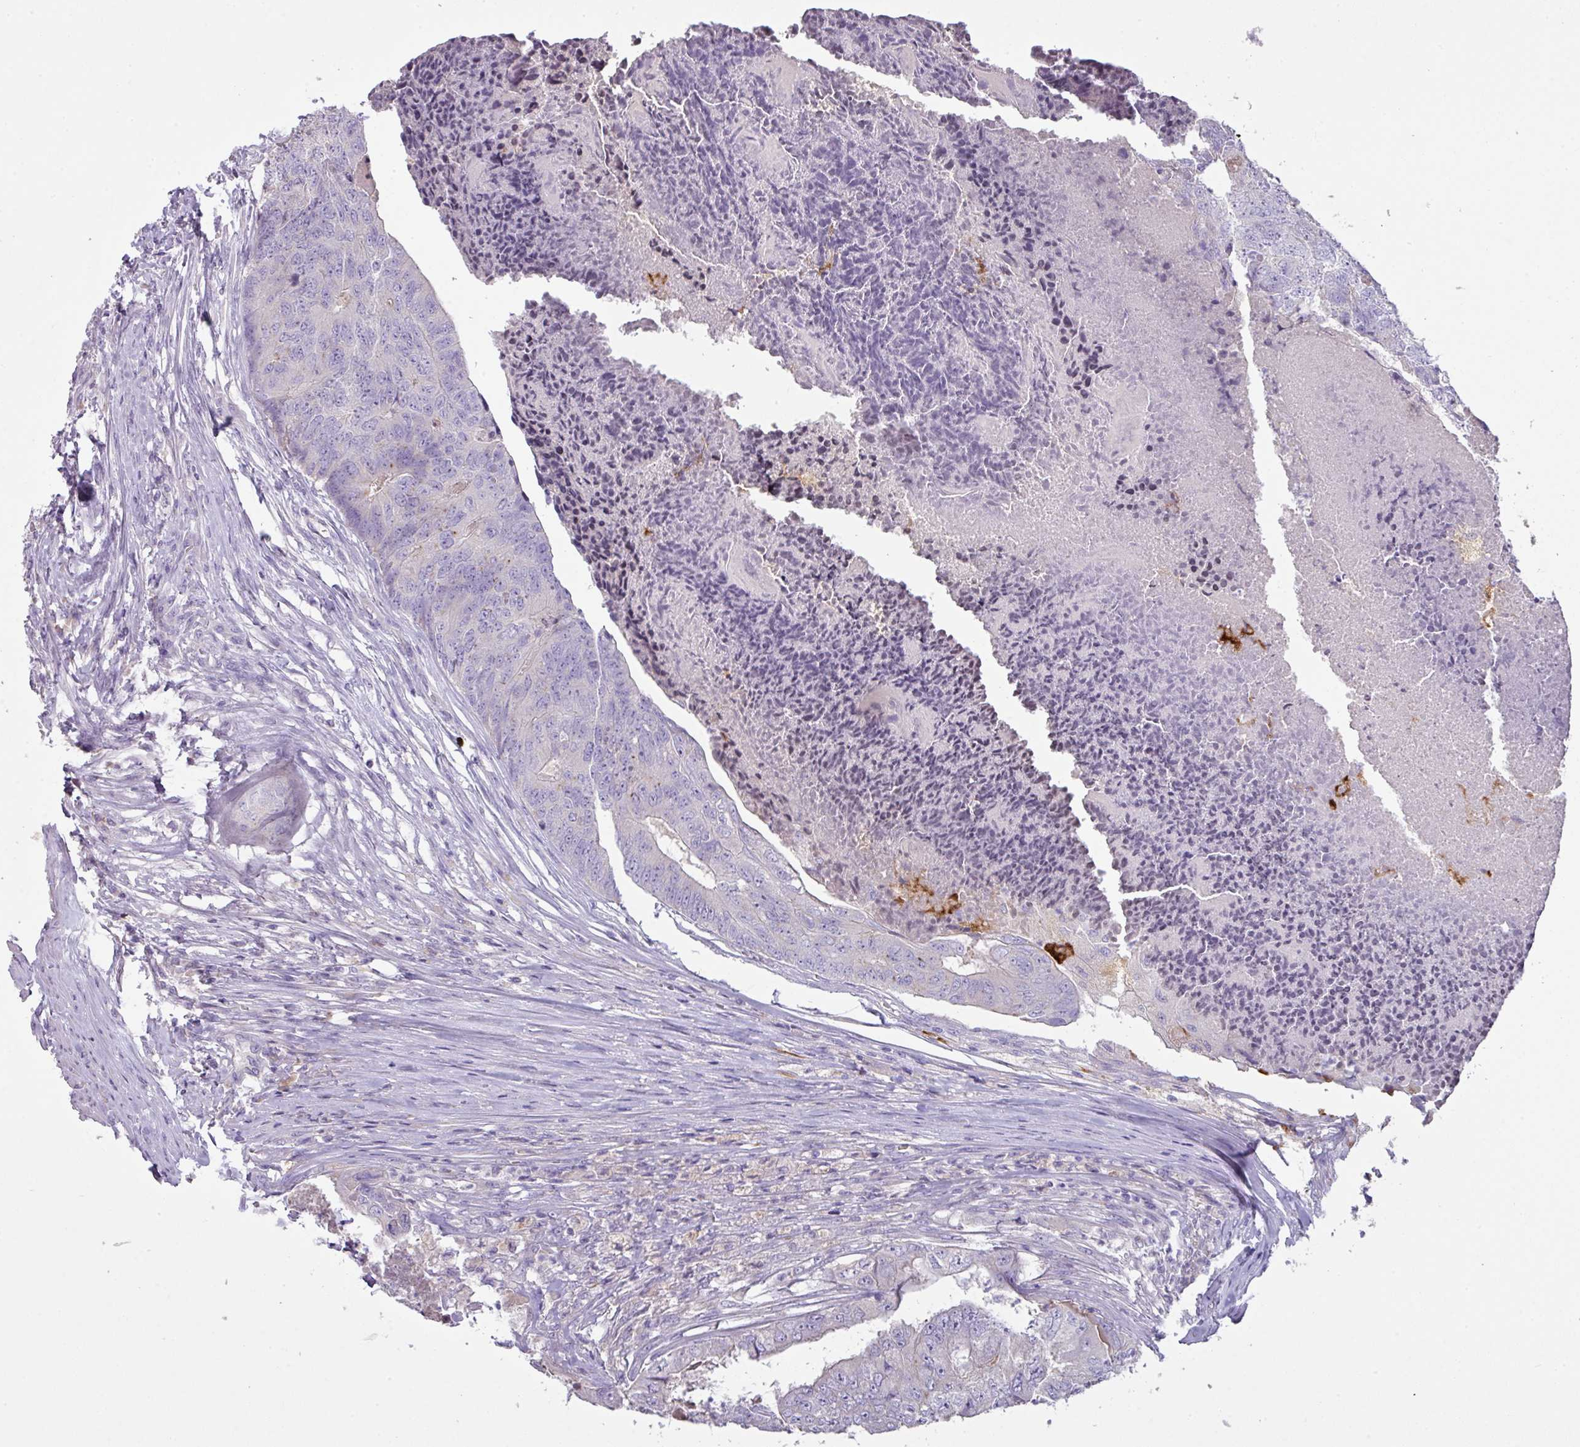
{"staining": {"intensity": "negative", "quantity": "none", "location": "none"}, "tissue": "colorectal cancer", "cell_type": "Tumor cells", "image_type": "cancer", "snomed": [{"axis": "morphology", "description": "Adenocarcinoma, NOS"}, {"axis": "topography", "description": "Colon"}], "caption": "DAB (3,3'-diaminobenzidine) immunohistochemical staining of colorectal adenocarcinoma exhibits no significant positivity in tumor cells.", "gene": "OR6C6", "patient": {"sex": "female", "age": 67}}